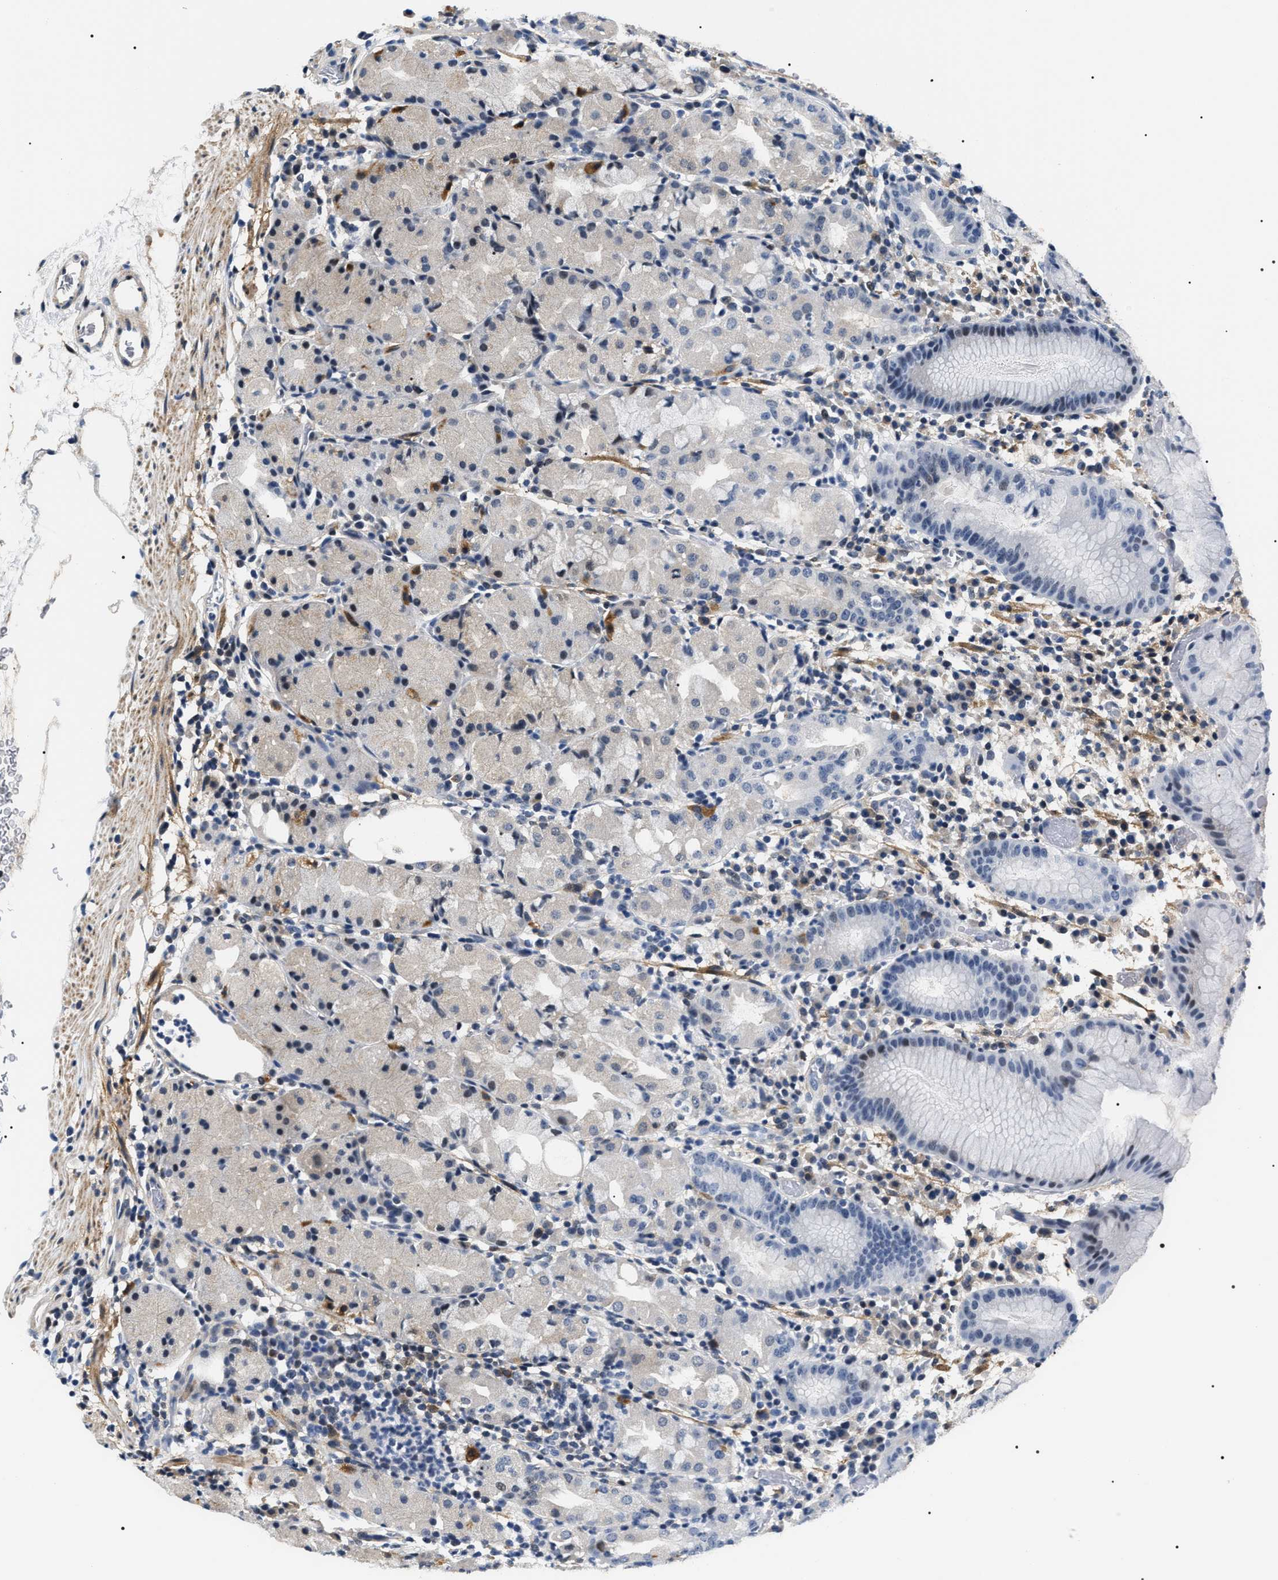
{"staining": {"intensity": "negative", "quantity": "none", "location": "none"}, "tissue": "stomach", "cell_type": "Glandular cells", "image_type": "normal", "snomed": [{"axis": "morphology", "description": "Normal tissue, NOS"}, {"axis": "topography", "description": "Stomach"}, {"axis": "topography", "description": "Stomach, lower"}], "caption": "Histopathology image shows no significant protein expression in glandular cells of unremarkable stomach.", "gene": "BAG2", "patient": {"sex": "female", "age": 75}}